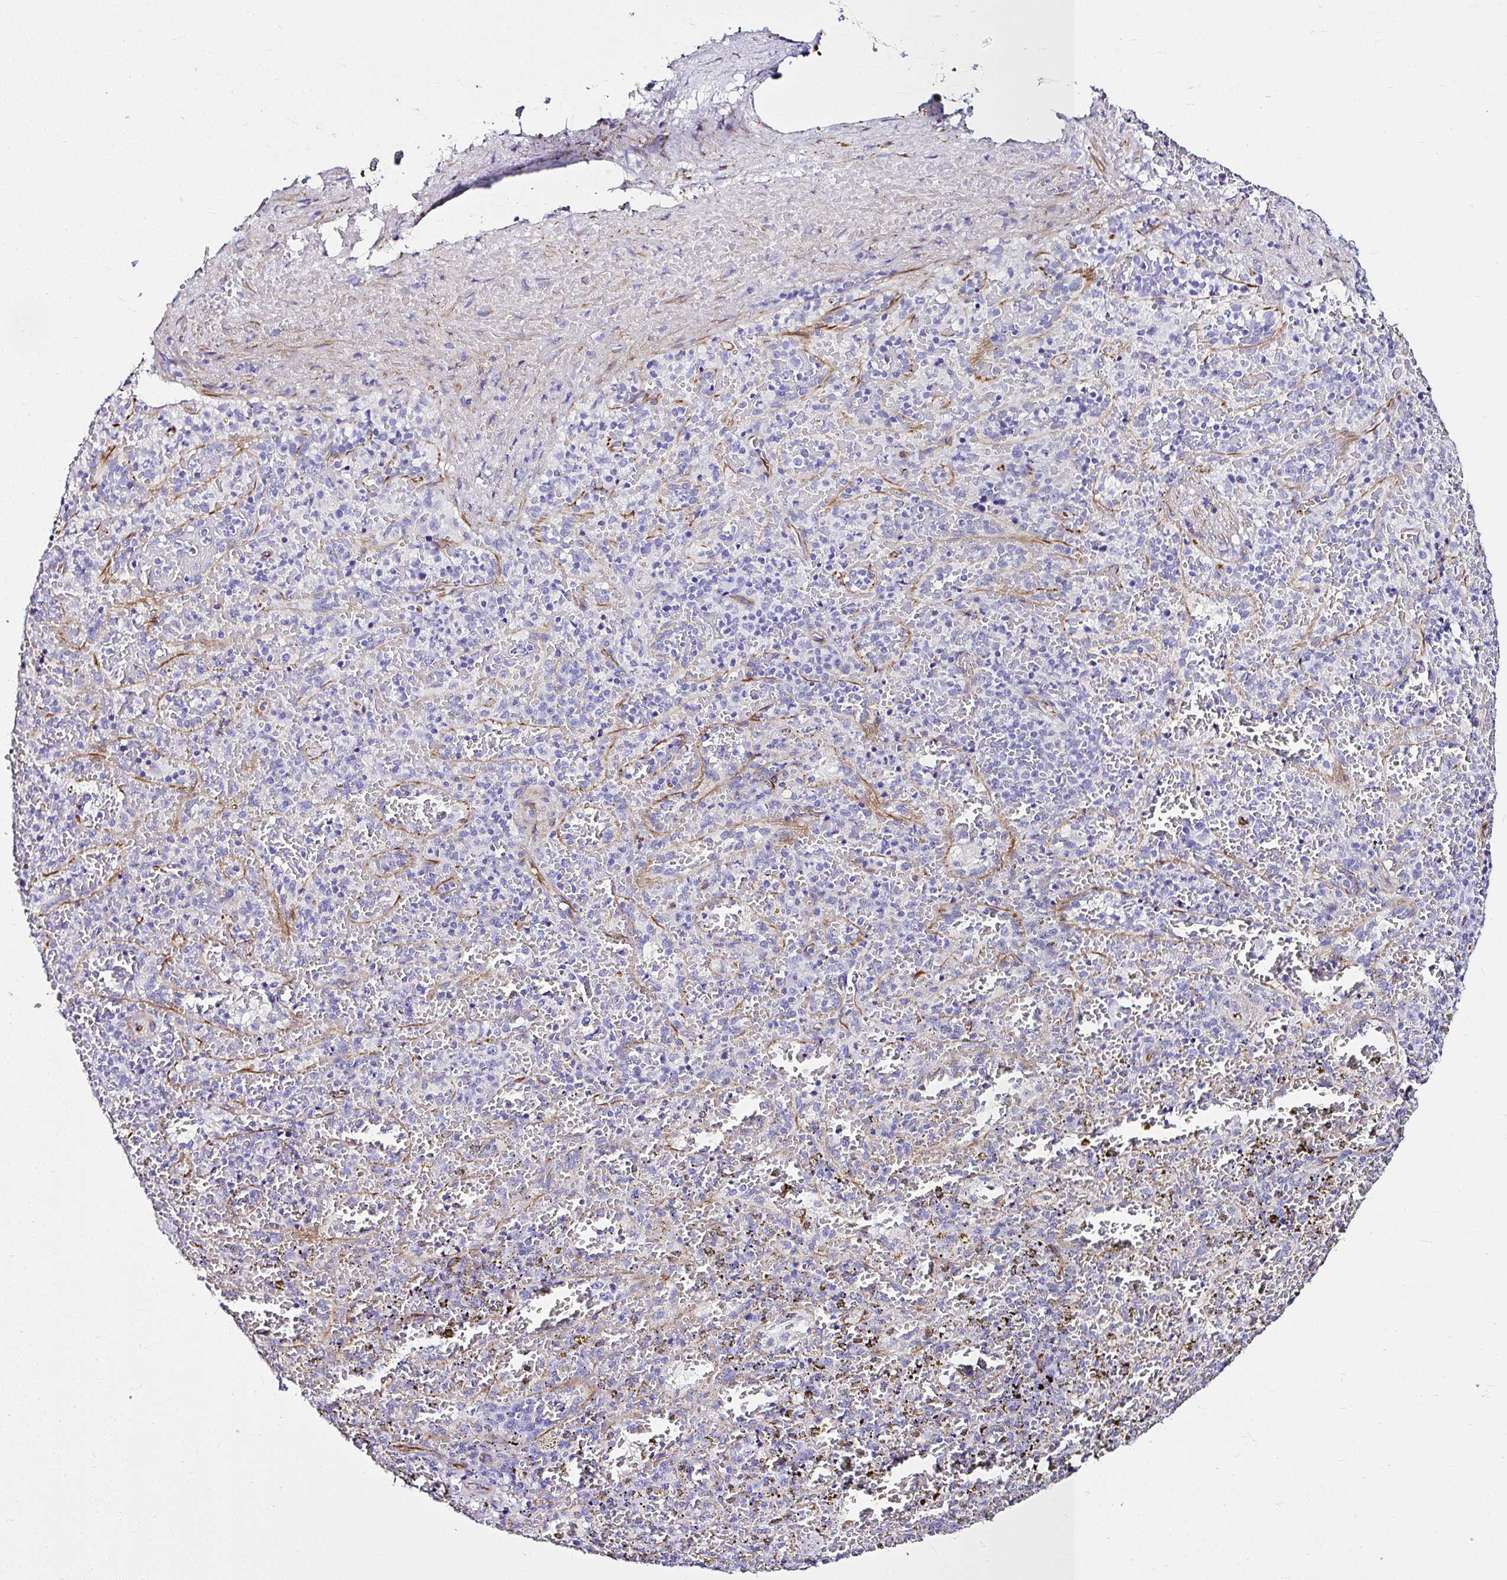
{"staining": {"intensity": "negative", "quantity": "none", "location": "none"}, "tissue": "spleen", "cell_type": "Cells in red pulp", "image_type": "normal", "snomed": [{"axis": "morphology", "description": "Normal tissue, NOS"}, {"axis": "topography", "description": "Spleen"}], "caption": "DAB (3,3'-diaminobenzidine) immunohistochemical staining of benign human spleen reveals no significant expression in cells in red pulp. (IHC, brightfield microscopy, high magnification).", "gene": "DEPDC5", "patient": {"sex": "female", "age": 50}}